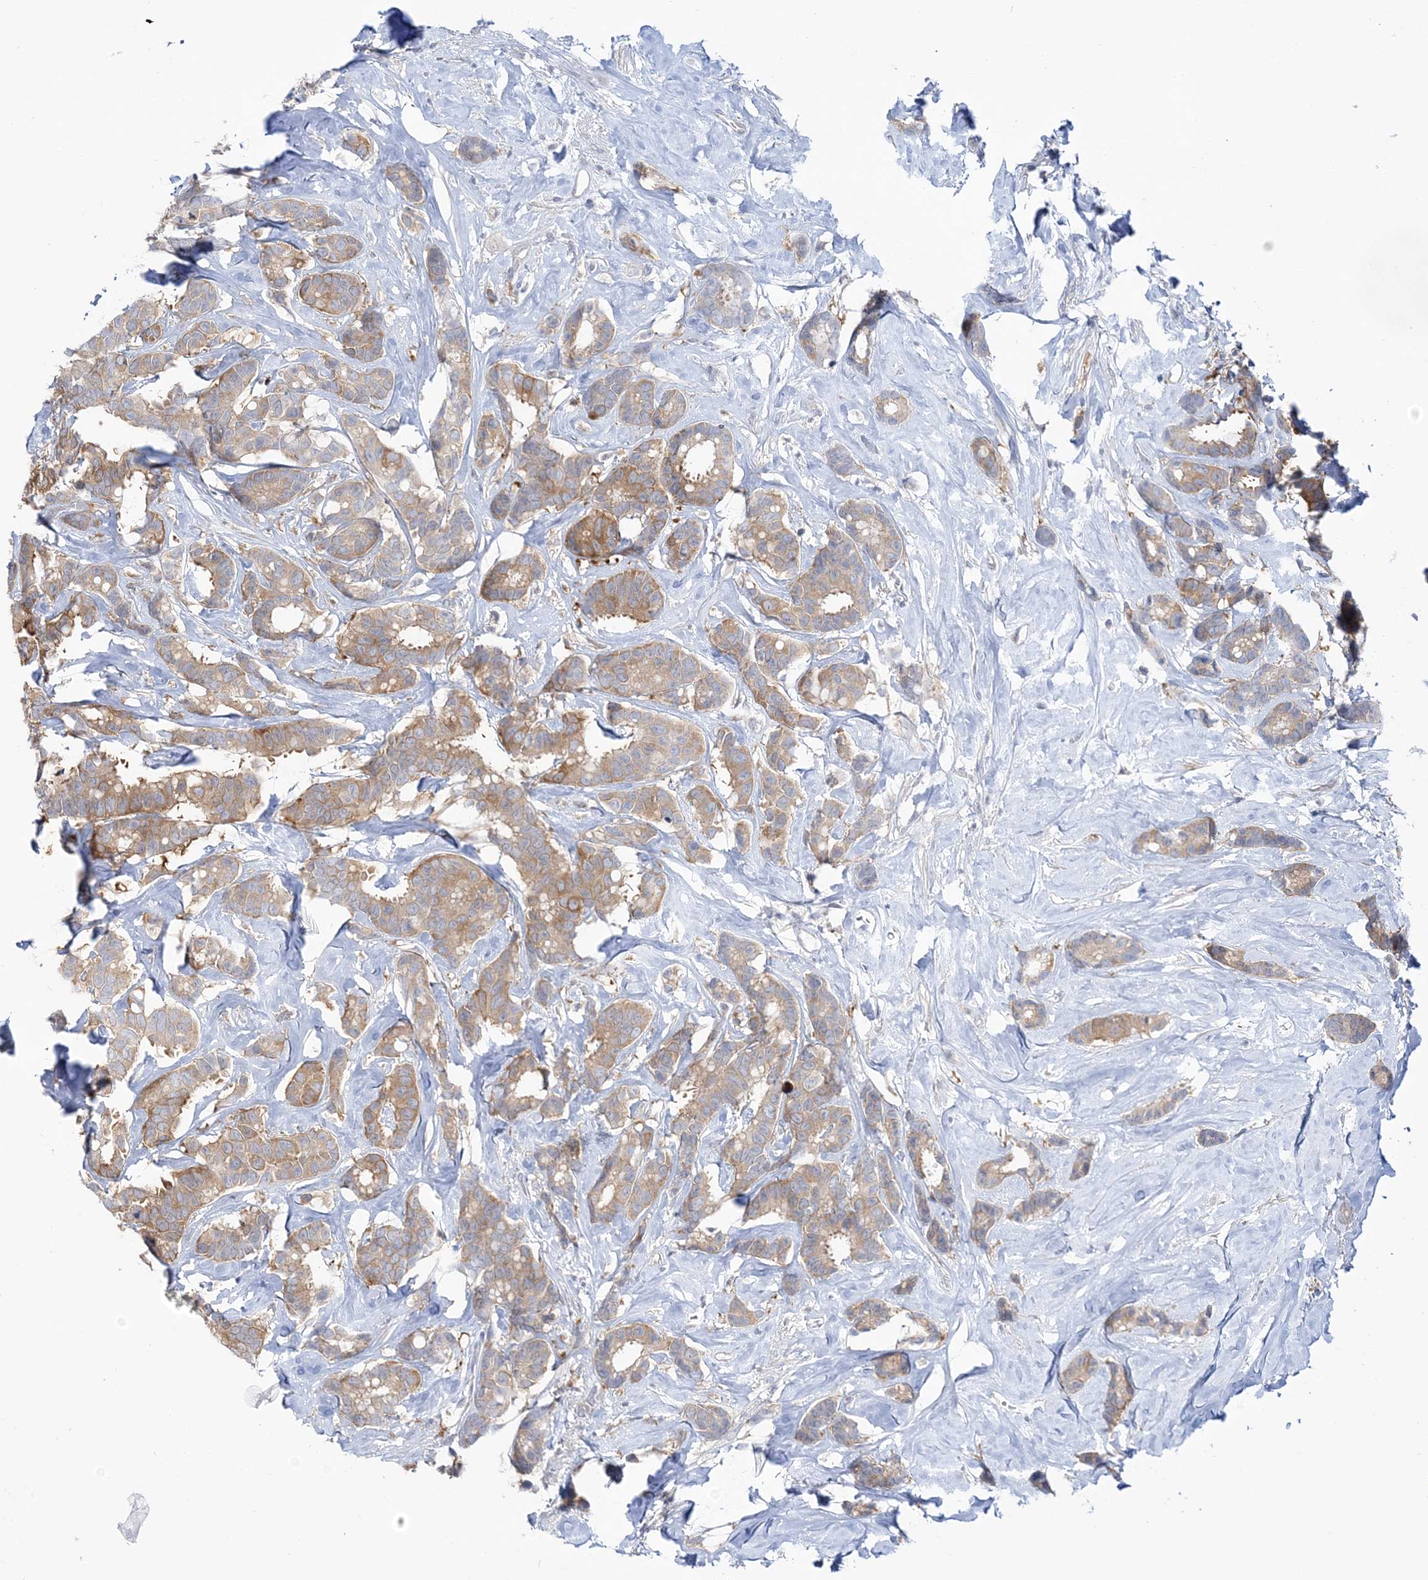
{"staining": {"intensity": "moderate", "quantity": "<25%", "location": "cytoplasmic/membranous"}, "tissue": "breast cancer", "cell_type": "Tumor cells", "image_type": "cancer", "snomed": [{"axis": "morphology", "description": "Duct carcinoma"}, {"axis": "topography", "description": "Breast"}], "caption": "DAB immunohistochemical staining of breast infiltrating ductal carcinoma demonstrates moderate cytoplasmic/membranous protein positivity in approximately <25% of tumor cells.", "gene": "THADA", "patient": {"sex": "female", "age": 87}}